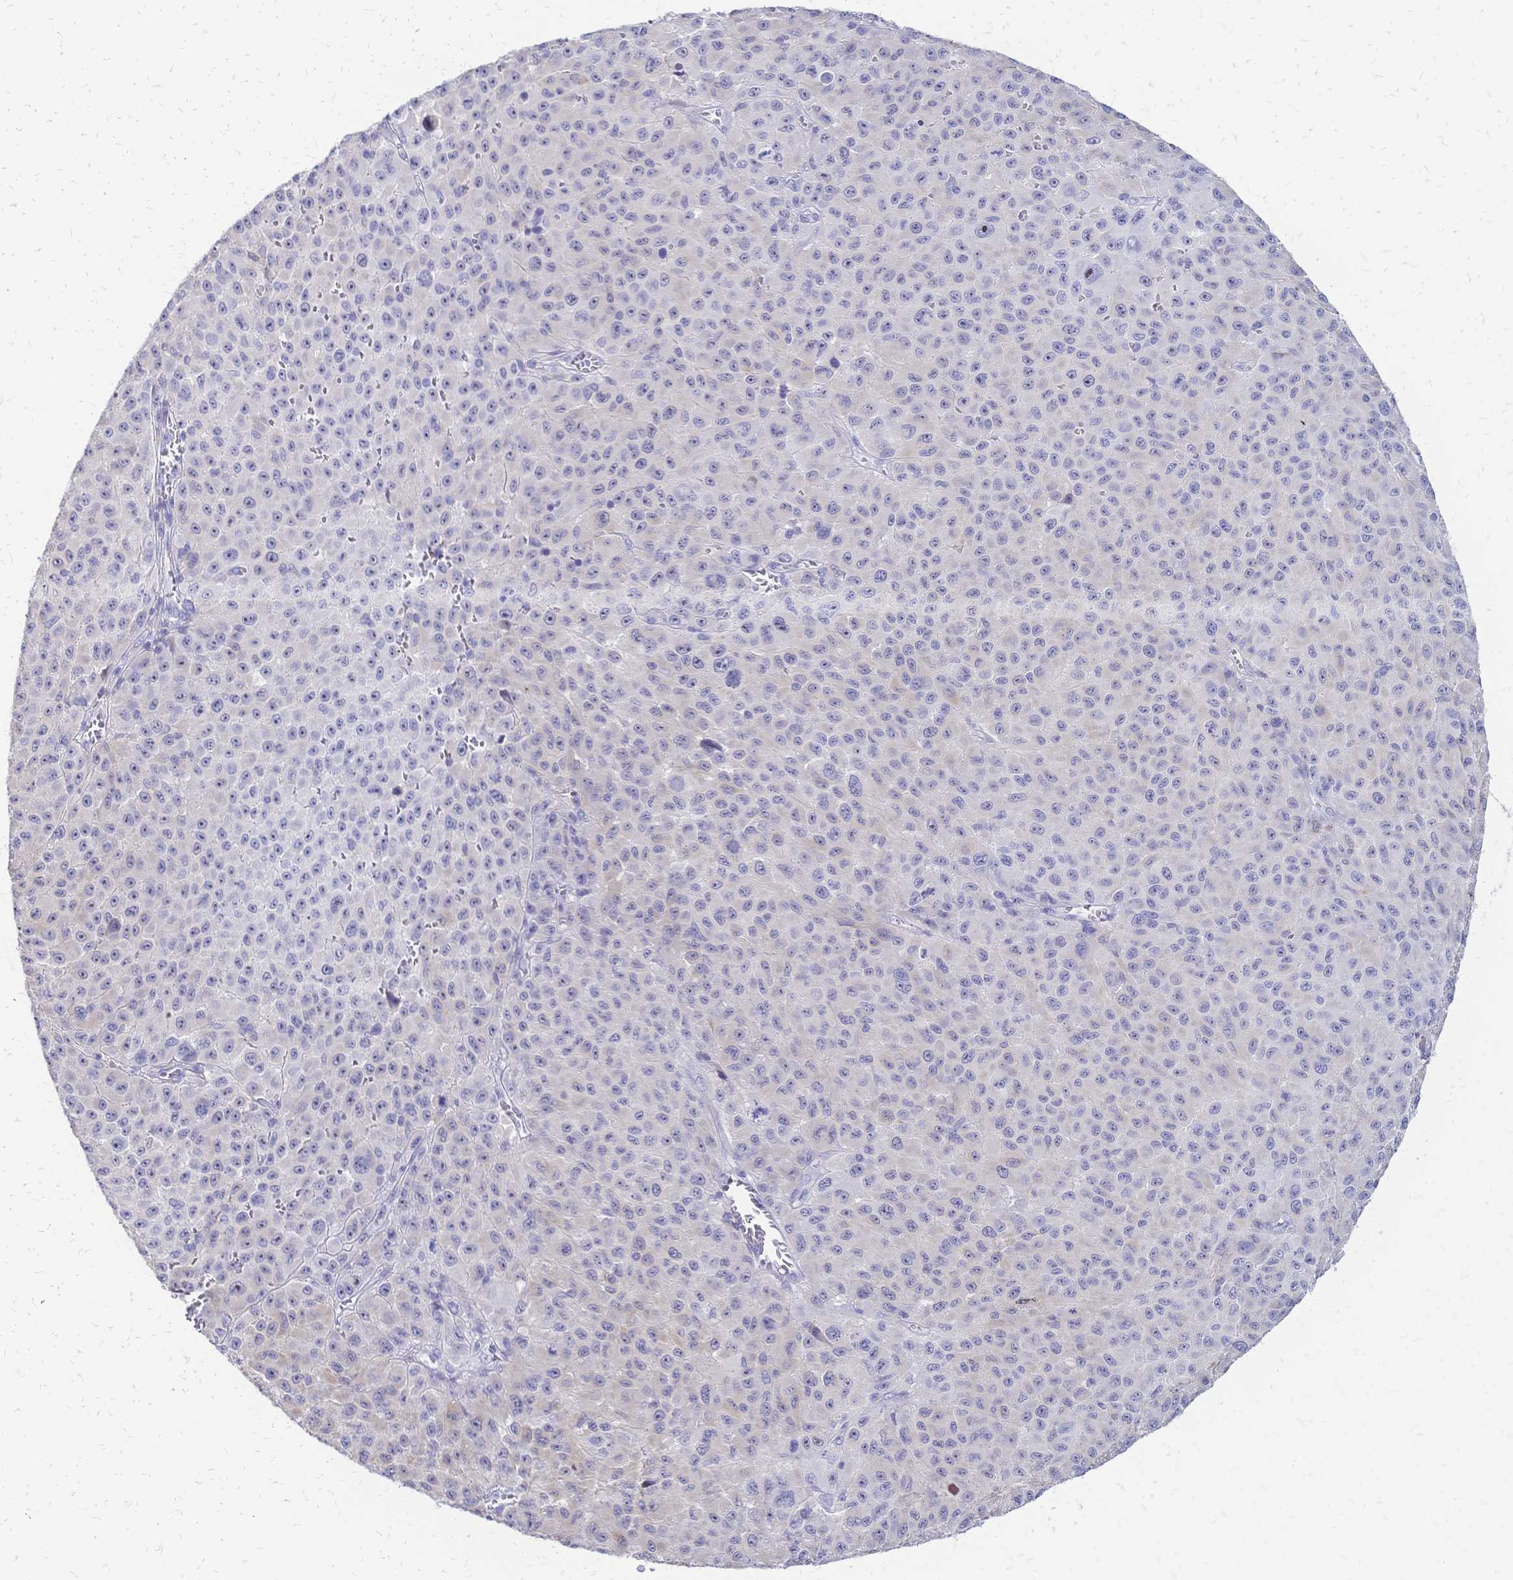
{"staining": {"intensity": "negative", "quantity": "none", "location": "none"}, "tissue": "melanoma", "cell_type": "Tumor cells", "image_type": "cancer", "snomed": [{"axis": "morphology", "description": "Malignant melanoma, NOS"}, {"axis": "topography", "description": "Skin"}], "caption": "Immunohistochemical staining of melanoma reveals no significant staining in tumor cells. (DAB (3,3'-diaminobenzidine) immunohistochemistry visualized using brightfield microscopy, high magnification).", "gene": "IL2RA", "patient": {"sex": "male", "age": 73}}